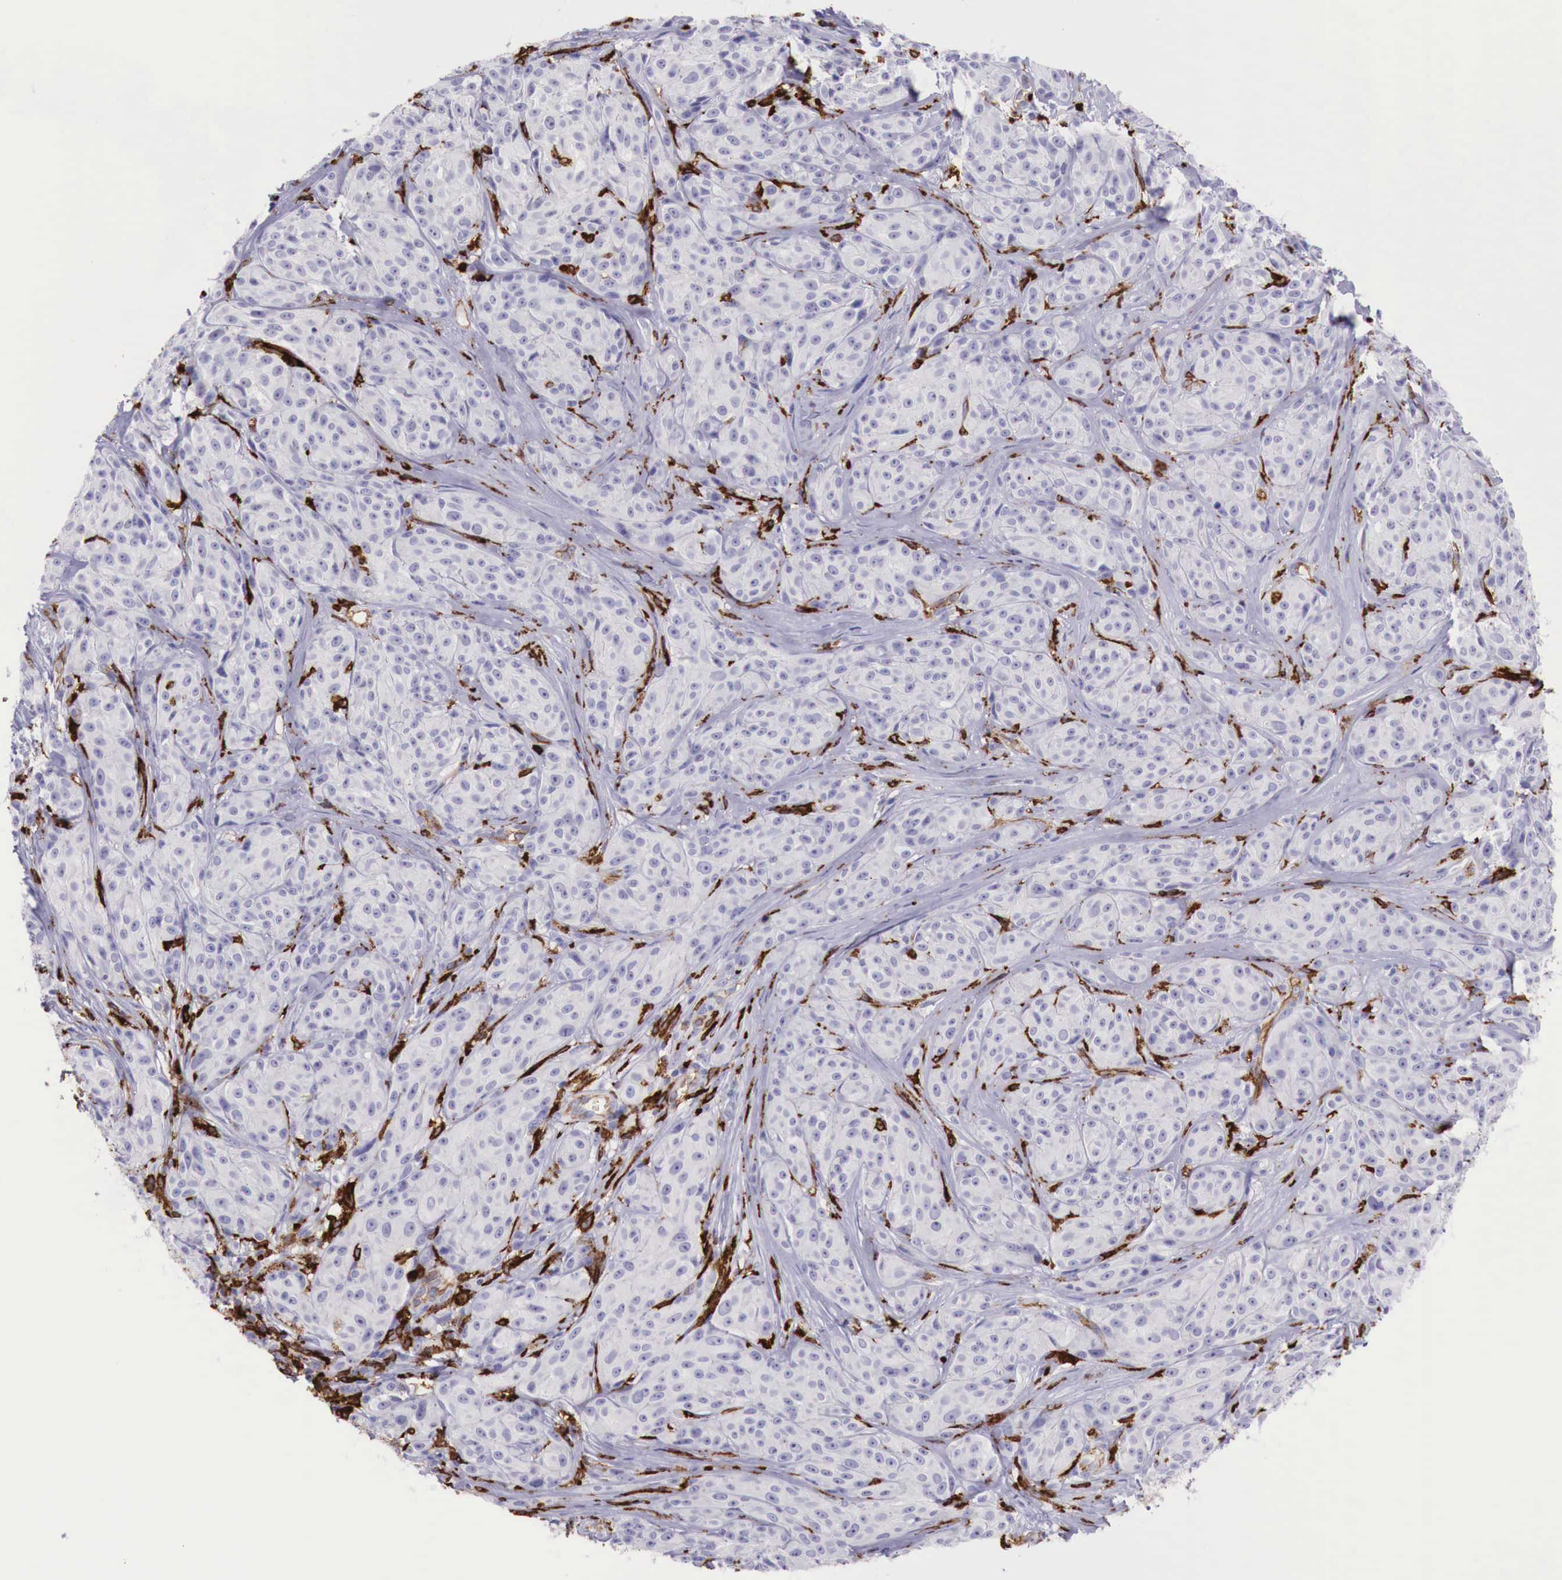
{"staining": {"intensity": "negative", "quantity": "none", "location": "none"}, "tissue": "melanoma", "cell_type": "Tumor cells", "image_type": "cancer", "snomed": [{"axis": "morphology", "description": "Malignant melanoma, NOS"}, {"axis": "topography", "description": "Skin"}], "caption": "High power microscopy photomicrograph of an immunohistochemistry (IHC) micrograph of malignant melanoma, revealing no significant positivity in tumor cells. (DAB IHC with hematoxylin counter stain).", "gene": "MSR1", "patient": {"sex": "male", "age": 56}}